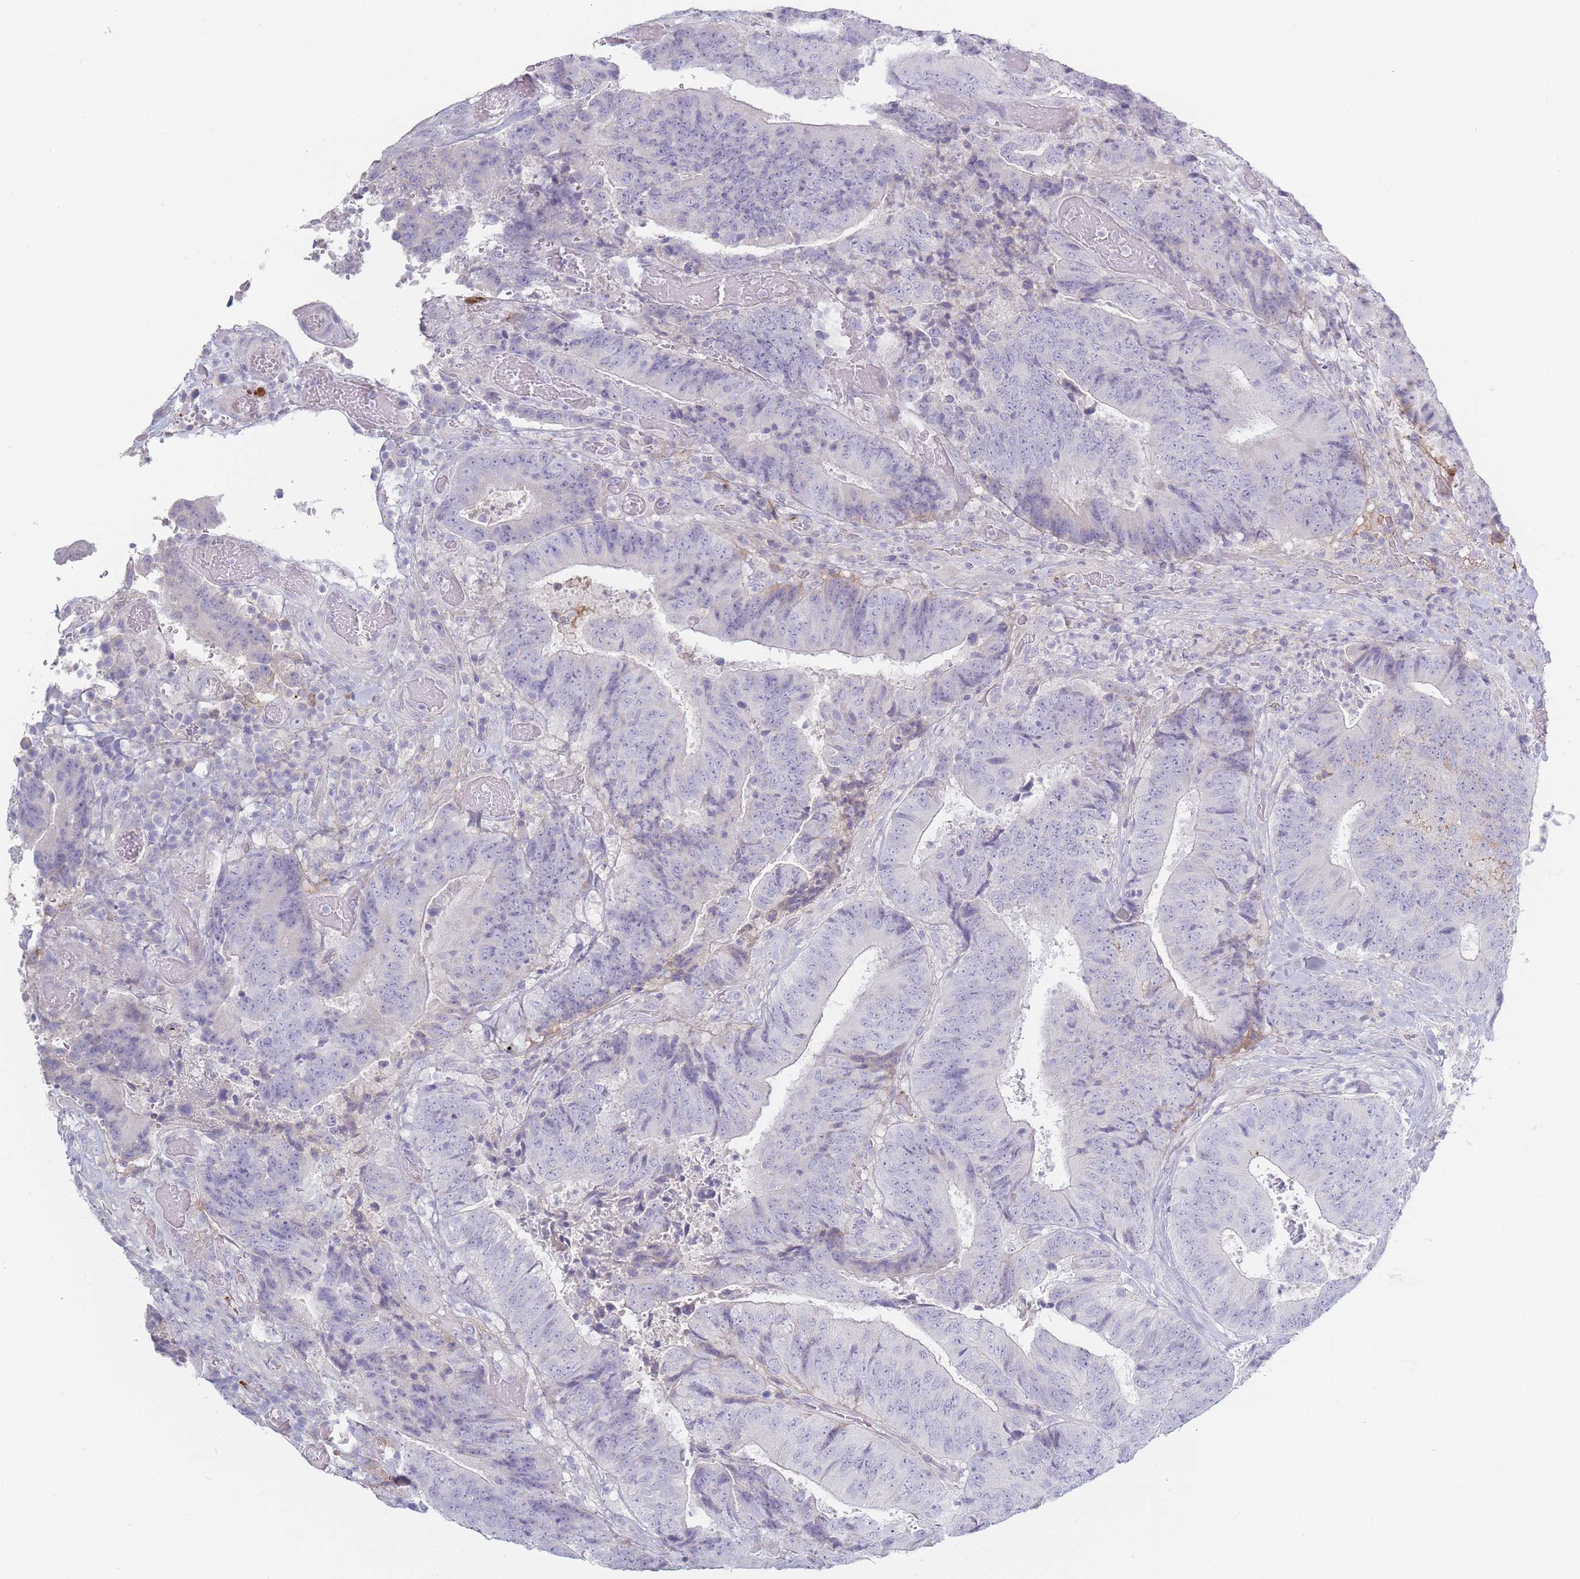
{"staining": {"intensity": "negative", "quantity": "none", "location": "none"}, "tissue": "colorectal cancer", "cell_type": "Tumor cells", "image_type": "cancer", "snomed": [{"axis": "morphology", "description": "Adenocarcinoma, NOS"}, {"axis": "topography", "description": "Rectum"}], "caption": "The histopathology image exhibits no staining of tumor cells in colorectal adenocarcinoma.", "gene": "PRG4", "patient": {"sex": "male", "age": 72}}